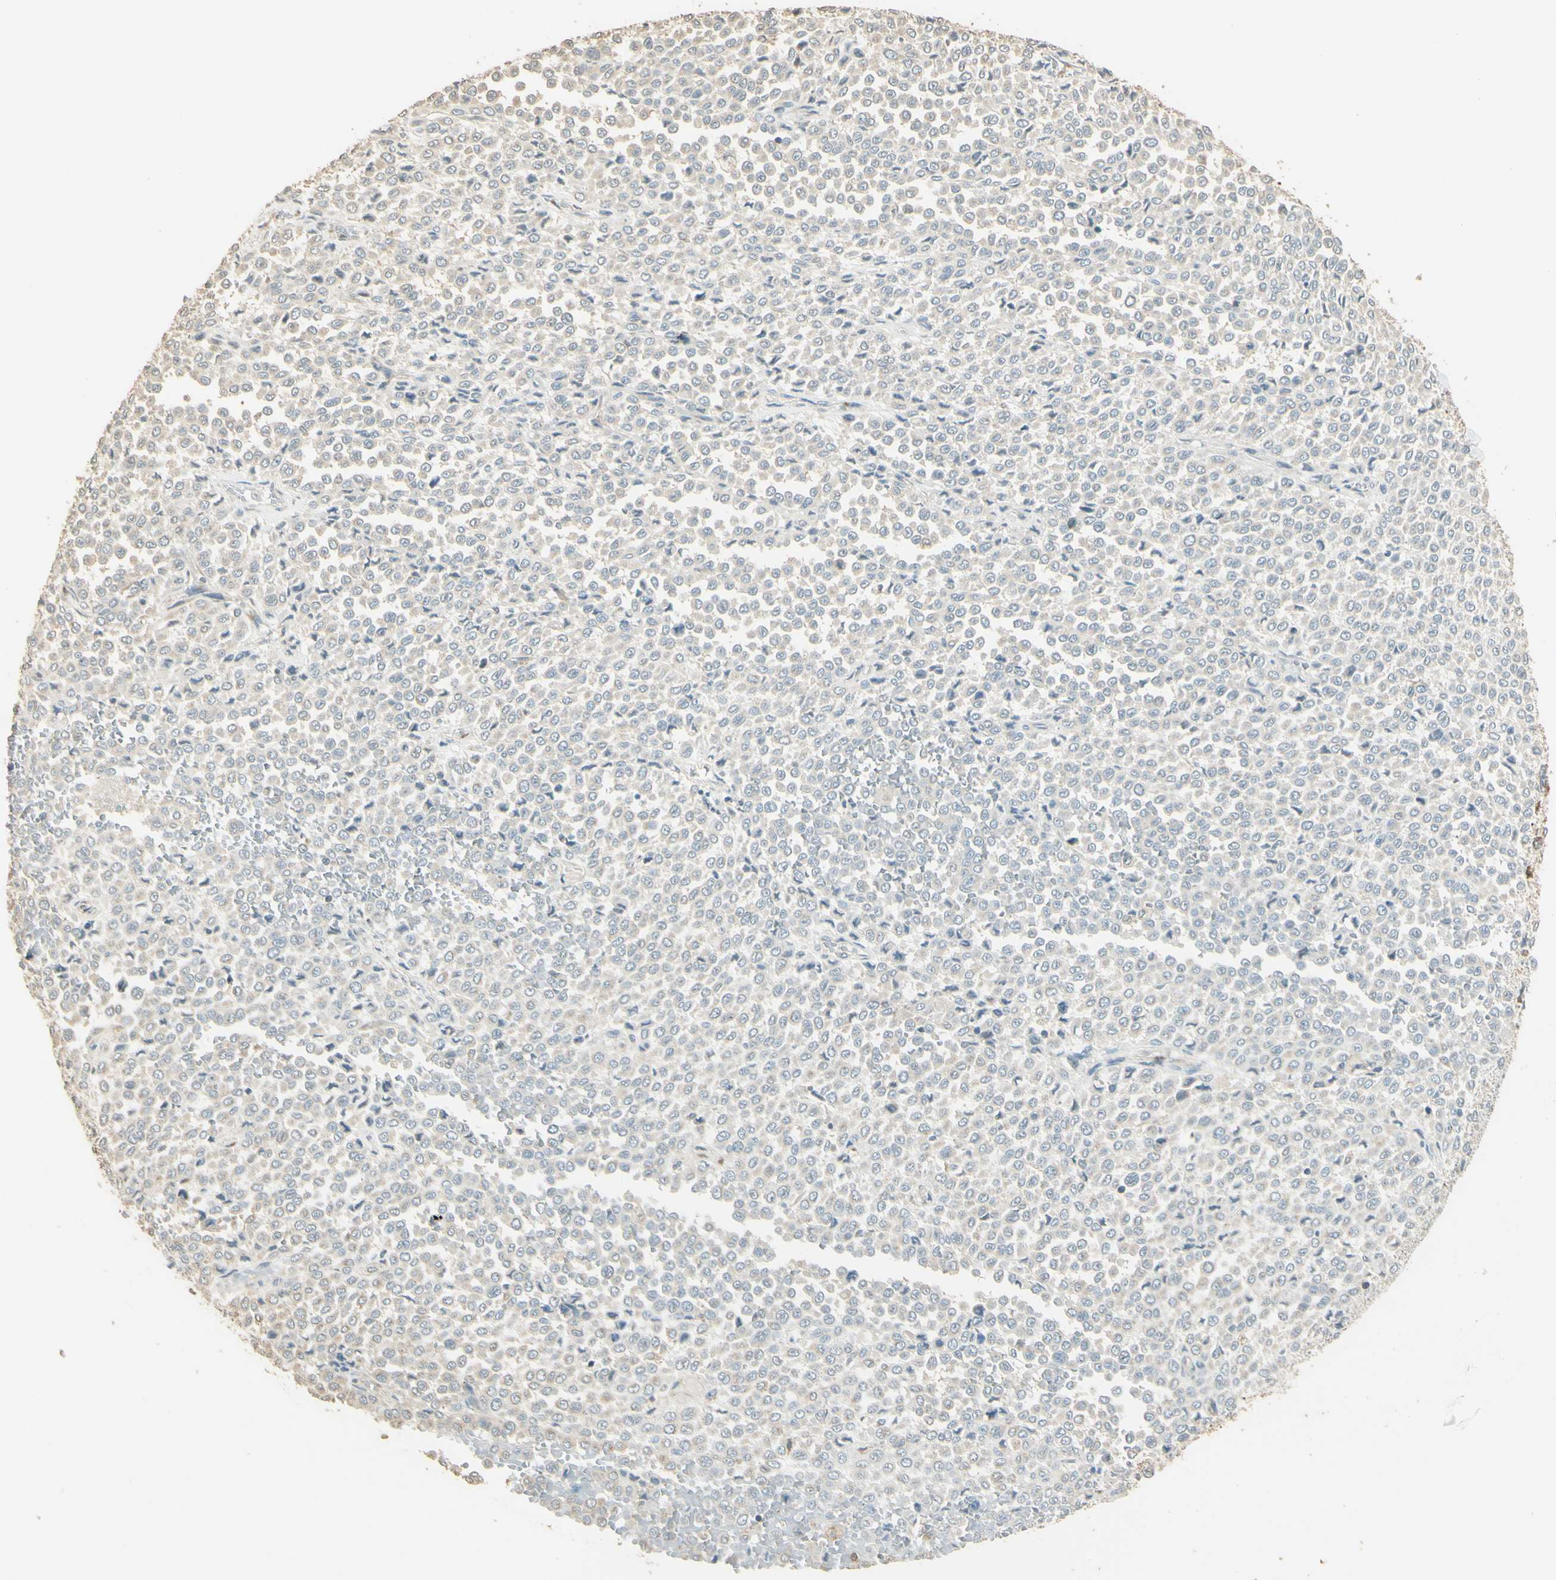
{"staining": {"intensity": "negative", "quantity": "none", "location": "none"}, "tissue": "melanoma", "cell_type": "Tumor cells", "image_type": "cancer", "snomed": [{"axis": "morphology", "description": "Malignant melanoma, Metastatic site"}, {"axis": "topography", "description": "Pancreas"}], "caption": "Protein analysis of melanoma shows no significant expression in tumor cells.", "gene": "UXS1", "patient": {"sex": "female", "age": 30}}